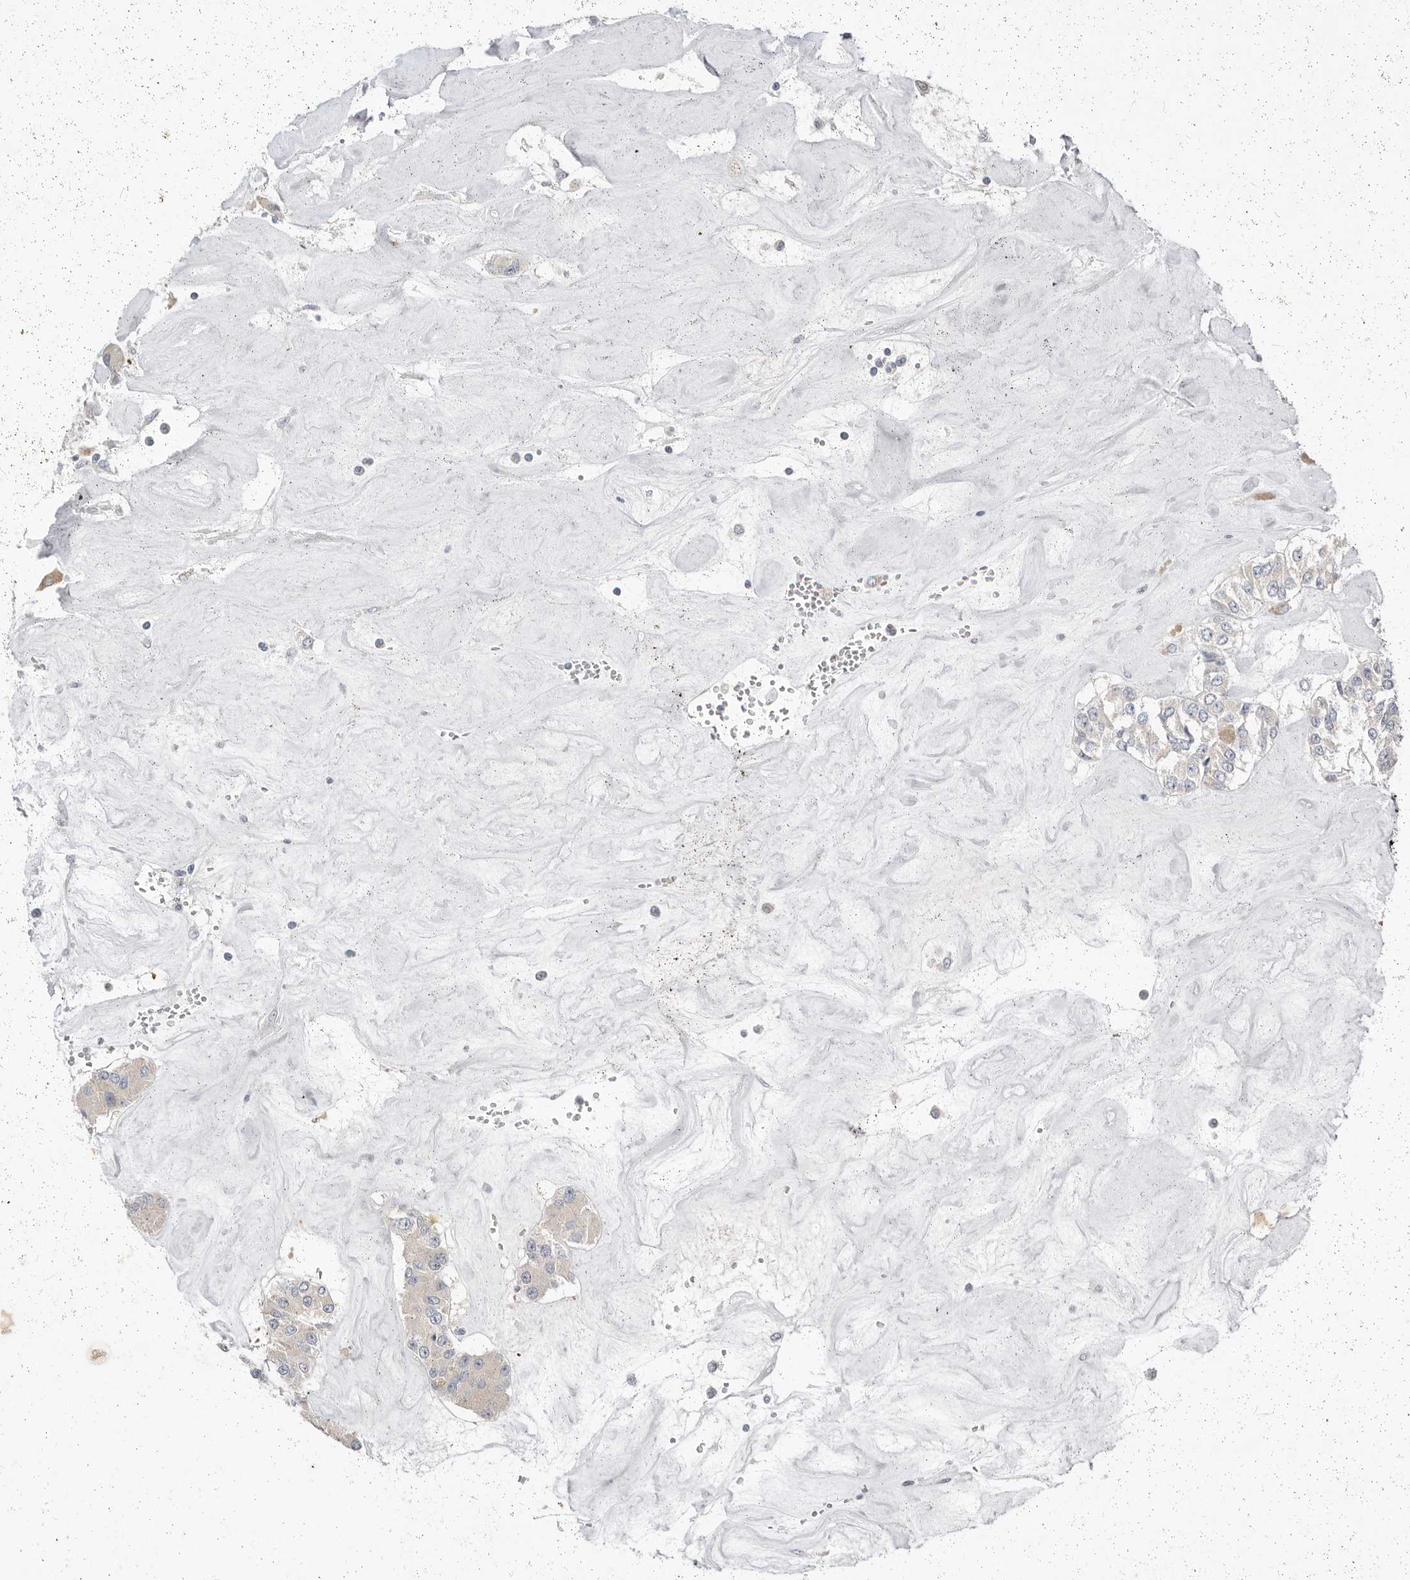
{"staining": {"intensity": "negative", "quantity": "none", "location": "none"}, "tissue": "carcinoid", "cell_type": "Tumor cells", "image_type": "cancer", "snomed": [{"axis": "morphology", "description": "Carcinoid, malignant, NOS"}, {"axis": "topography", "description": "Pancreas"}], "caption": "Tumor cells are negative for brown protein staining in carcinoid (malignant).", "gene": "TMEM63B", "patient": {"sex": "male", "age": 41}}